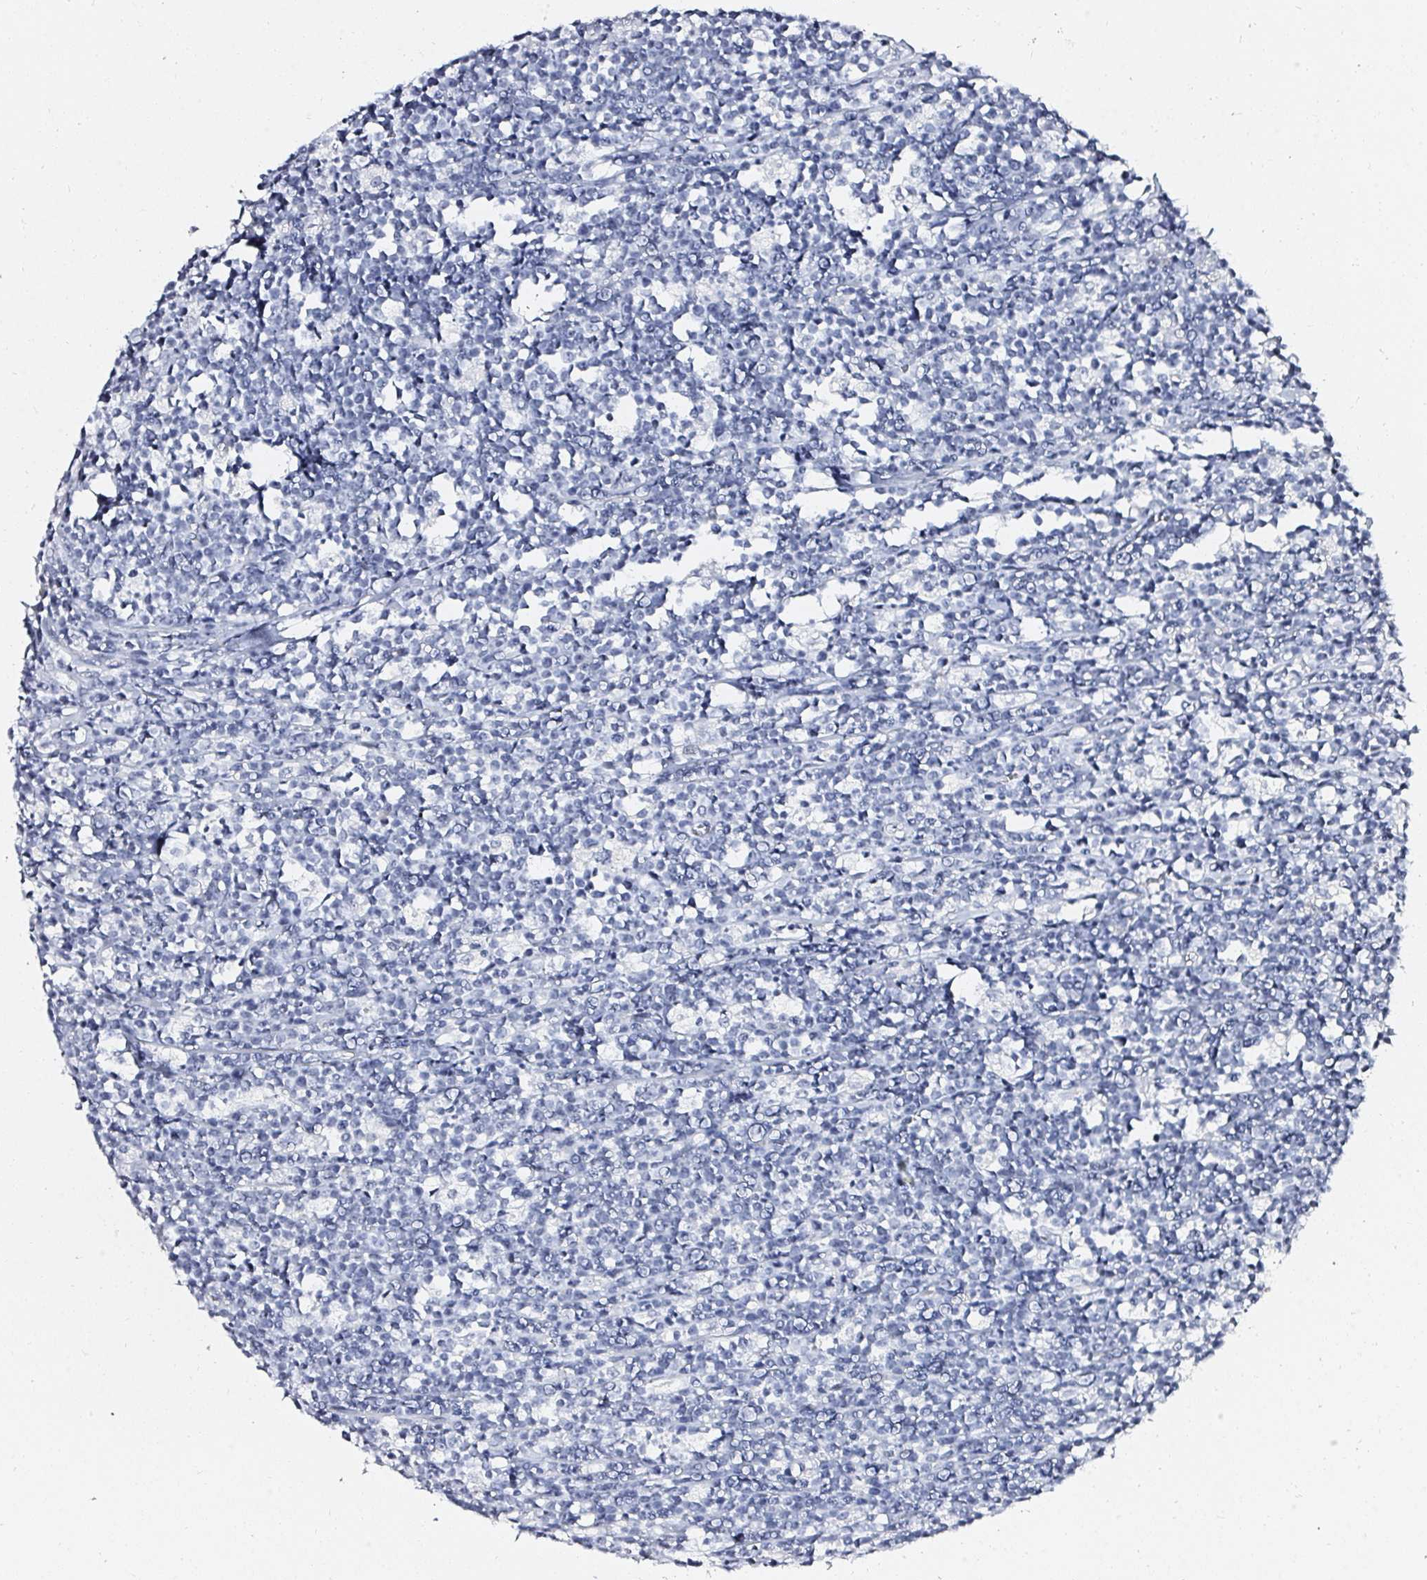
{"staining": {"intensity": "negative", "quantity": "none", "location": "none"}, "tissue": "lymphoma", "cell_type": "Tumor cells", "image_type": "cancer", "snomed": [{"axis": "morphology", "description": "Malignant lymphoma, non-Hodgkin's type, High grade"}, {"axis": "topography", "description": "Small intestine"}], "caption": "Image shows no significant protein staining in tumor cells of lymphoma.", "gene": "ACAN", "patient": {"sex": "female", "age": 56}}